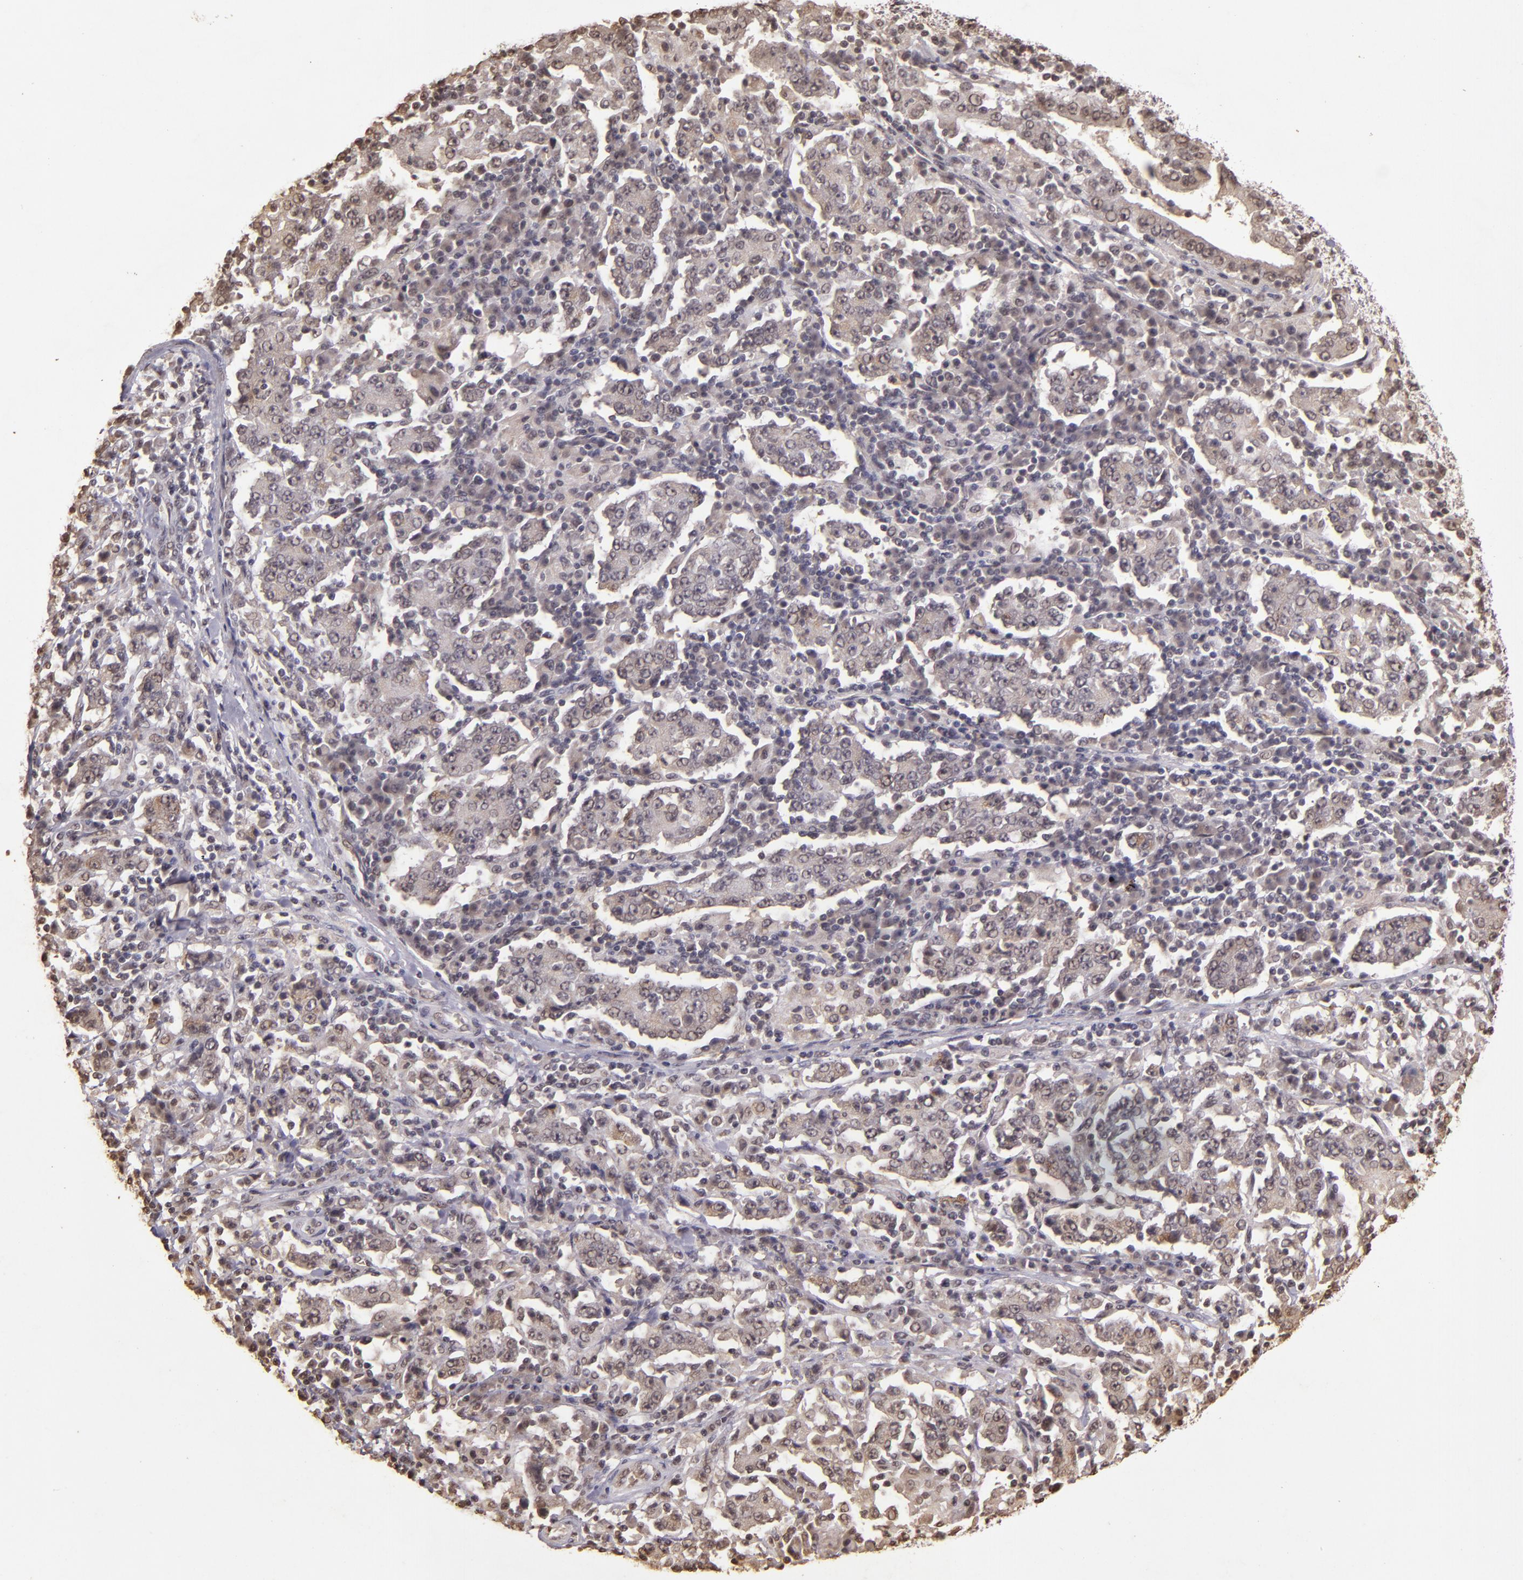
{"staining": {"intensity": "weak", "quantity": ">75%", "location": "cytoplasmic/membranous,nuclear"}, "tissue": "stomach cancer", "cell_type": "Tumor cells", "image_type": "cancer", "snomed": [{"axis": "morphology", "description": "Normal tissue, NOS"}, {"axis": "morphology", "description": "Adenocarcinoma, NOS"}, {"axis": "topography", "description": "Stomach, upper"}, {"axis": "topography", "description": "Stomach"}], "caption": "DAB (3,3'-diaminobenzidine) immunohistochemical staining of stomach cancer displays weak cytoplasmic/membranous and nuclear protein positivity in about >75% of tumor cells.", "gene": "CUL1", "patient": {"sex": "male", "age": 59}}